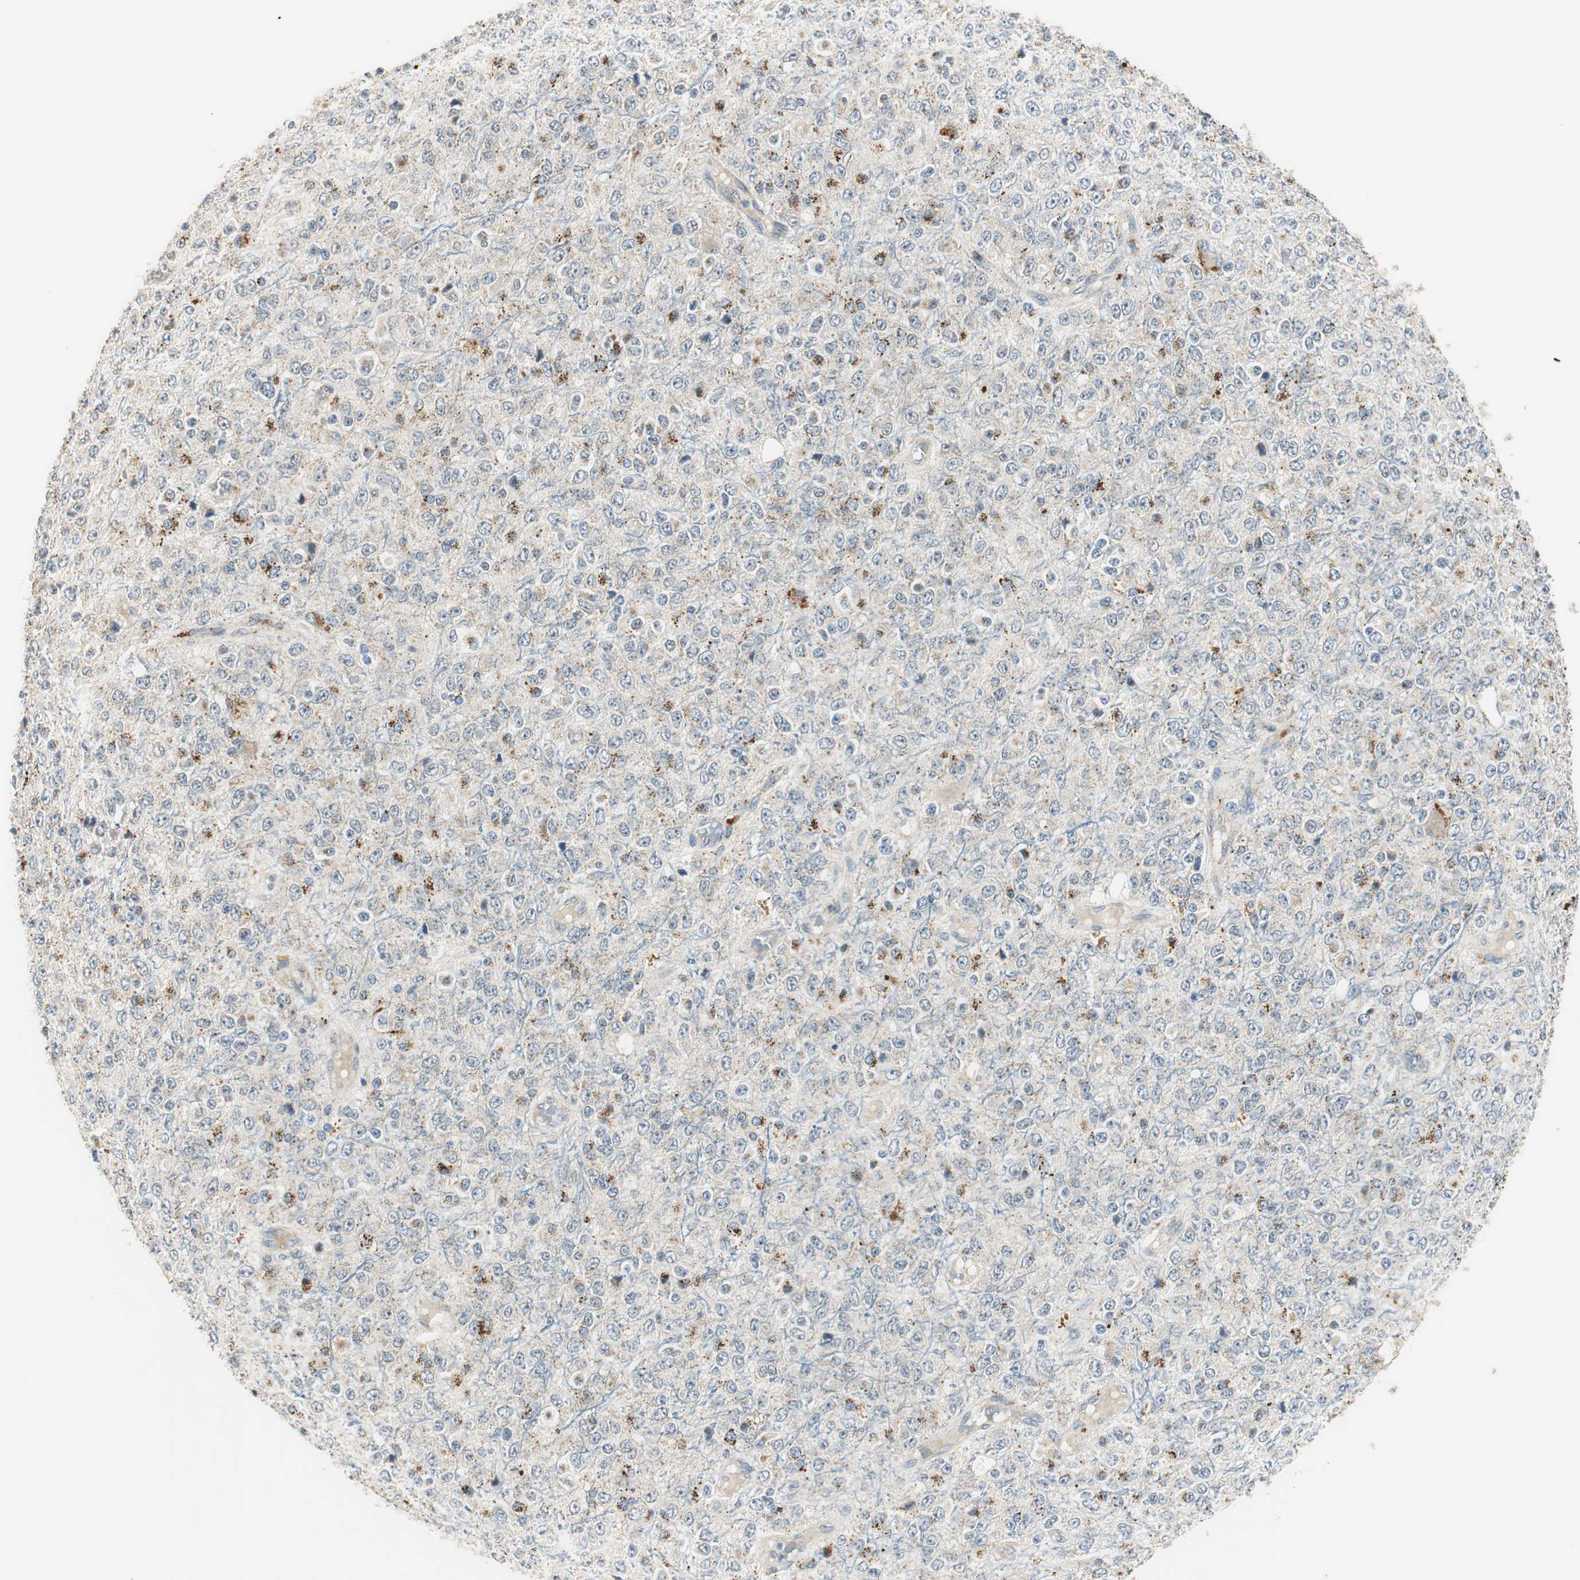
{"staining": {"intensity": "weak", "quantity": "<25%", "location": "cytoplasmic/membranous"}, "tissue": "glioma", "cell_type": "Tumor cells", "image_type": "cancer", "snomed": [{"axis": "morphology", "description": "Glioma, malignant, High grade"}, {"axis": "topography", "description": "pancreas cauda"}], "caption": "This is an immunohistochemistry (IHC) photomicrograph of glioma. There is no staining in tumor cells.", "gene": "NIT1", "patient": {"sex": "male", "age": 60}}